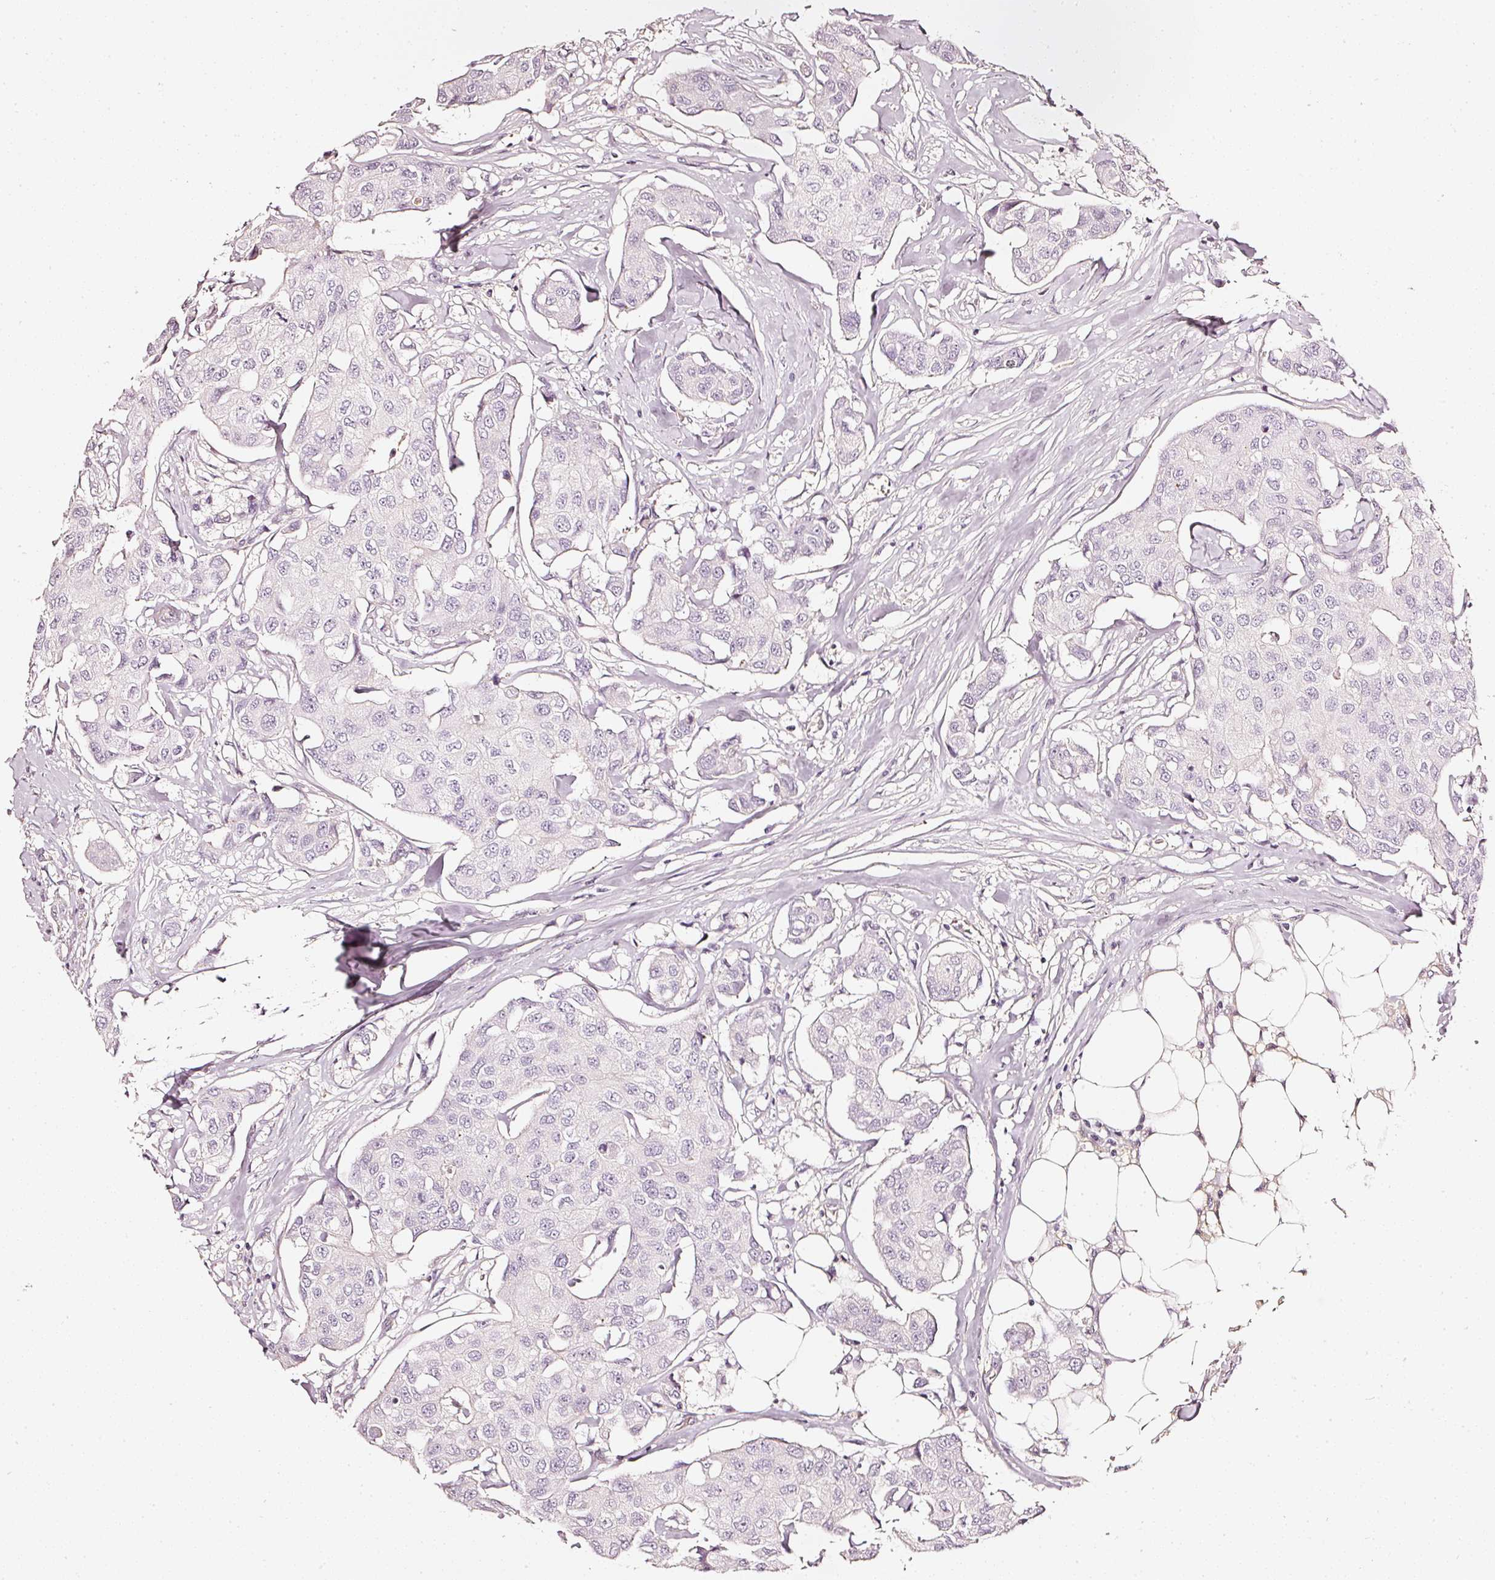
{"staining": {"intensity": "negative", "quantity": "none", "location": "none"}, "tissue": "breast cancer", "cell_type": "Tumor cells", "image_type": "cancer", "snomed": [{"axis": "morphology", "description": "Duct carcinoma"}, {"axis": "topography", "description": "Breast"}, {"axis": "topography", "description": "Lymph node"}], "caption": "DAB (3,3'-diaminobenzidine) immunohistochemical staining of human breast infiltrating ductal carcinoma demonstrates no significant expression in tumor cells.", "gene": "CNP", "patient": {"sex": "female", "age": 80}}